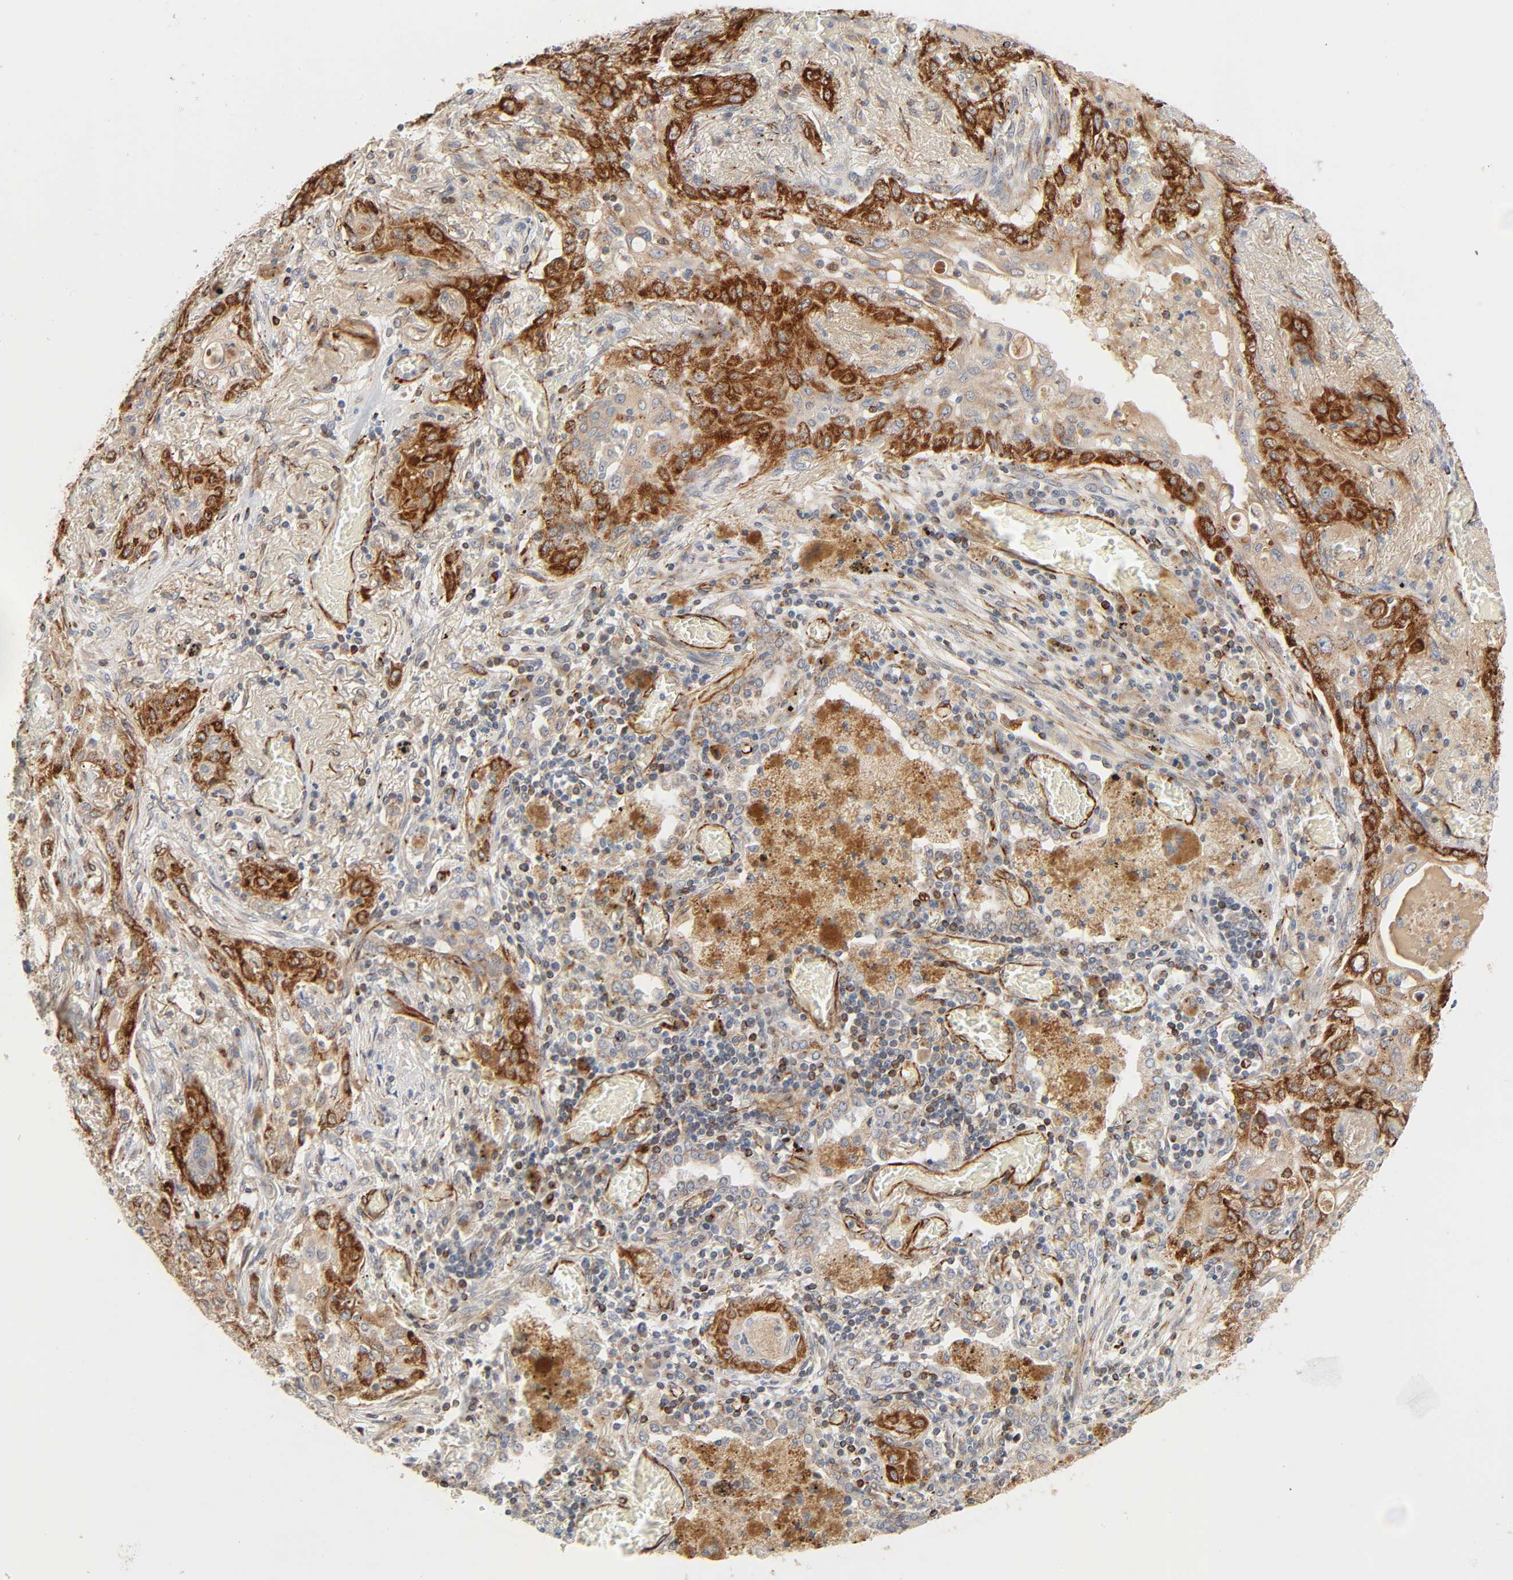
{"staining": {"intensity": "strong", "quantity": ">75%", "location": "cytoplasmic/membranous"}, "tissue": "lung cancer", "cell_type": "Tumor cells", "image_type": "cancer", "snomed": [{"axis": "morphology", "description": "Squamous cell carcinoma, NOS"}, {"axis": "topography", "description": "Lung"}], "caption": "Immunohistochemical staining of human squamous cell carcinoma (lung) reveals high levels of strong cytoplasmic/membranous staining in approximately >75% of tumor cells. (DAB (3,3'-diaminobenzidine) IHC, brown staining for protein, blue staining for nuclei).", "gene": "REEP6", "patient": {"sex": "female", "age": 47}}